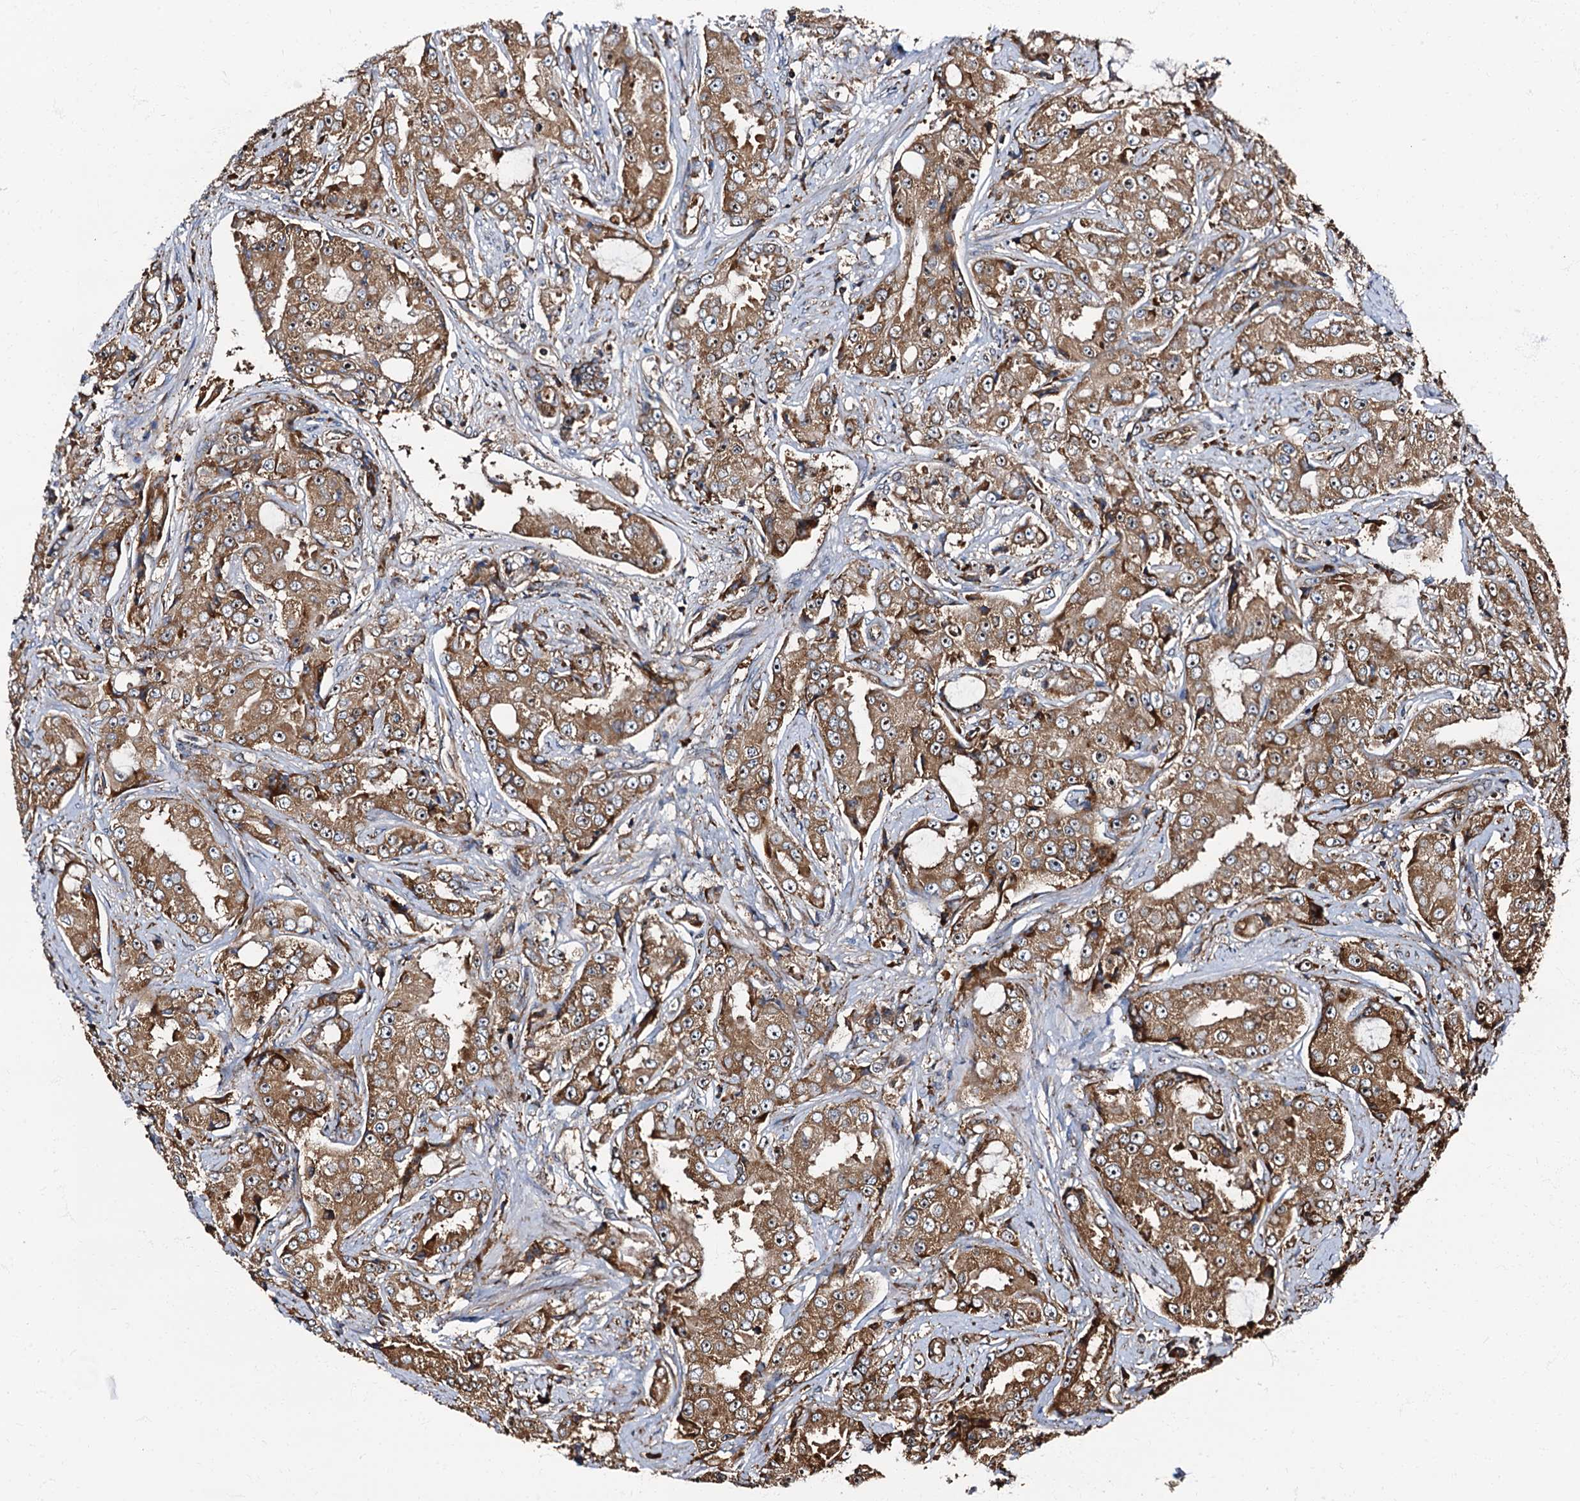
{"staining": {"intensity": "moderate", "quantity": ">75%", "location": "cytoplasmic/membranous"}, "tissue": "prostate cancer", "cell_type": "Tumor cells", "image_type": "cancer", "snomed": [{"axis": "morphology", "description": "Adenocarcinoma, High grade"}, {"axis": "topography", "description": "Prostate"}], "caption": "Brown immunohistochemical staining in human prostate adenocarcinoma (high-grade) demonstrates moderate cytoplasmic/membranous staining in approximately >75% of tumor cells.", "gene": "ATP2C1", "patient": {"sex": "male", "age": 73}}